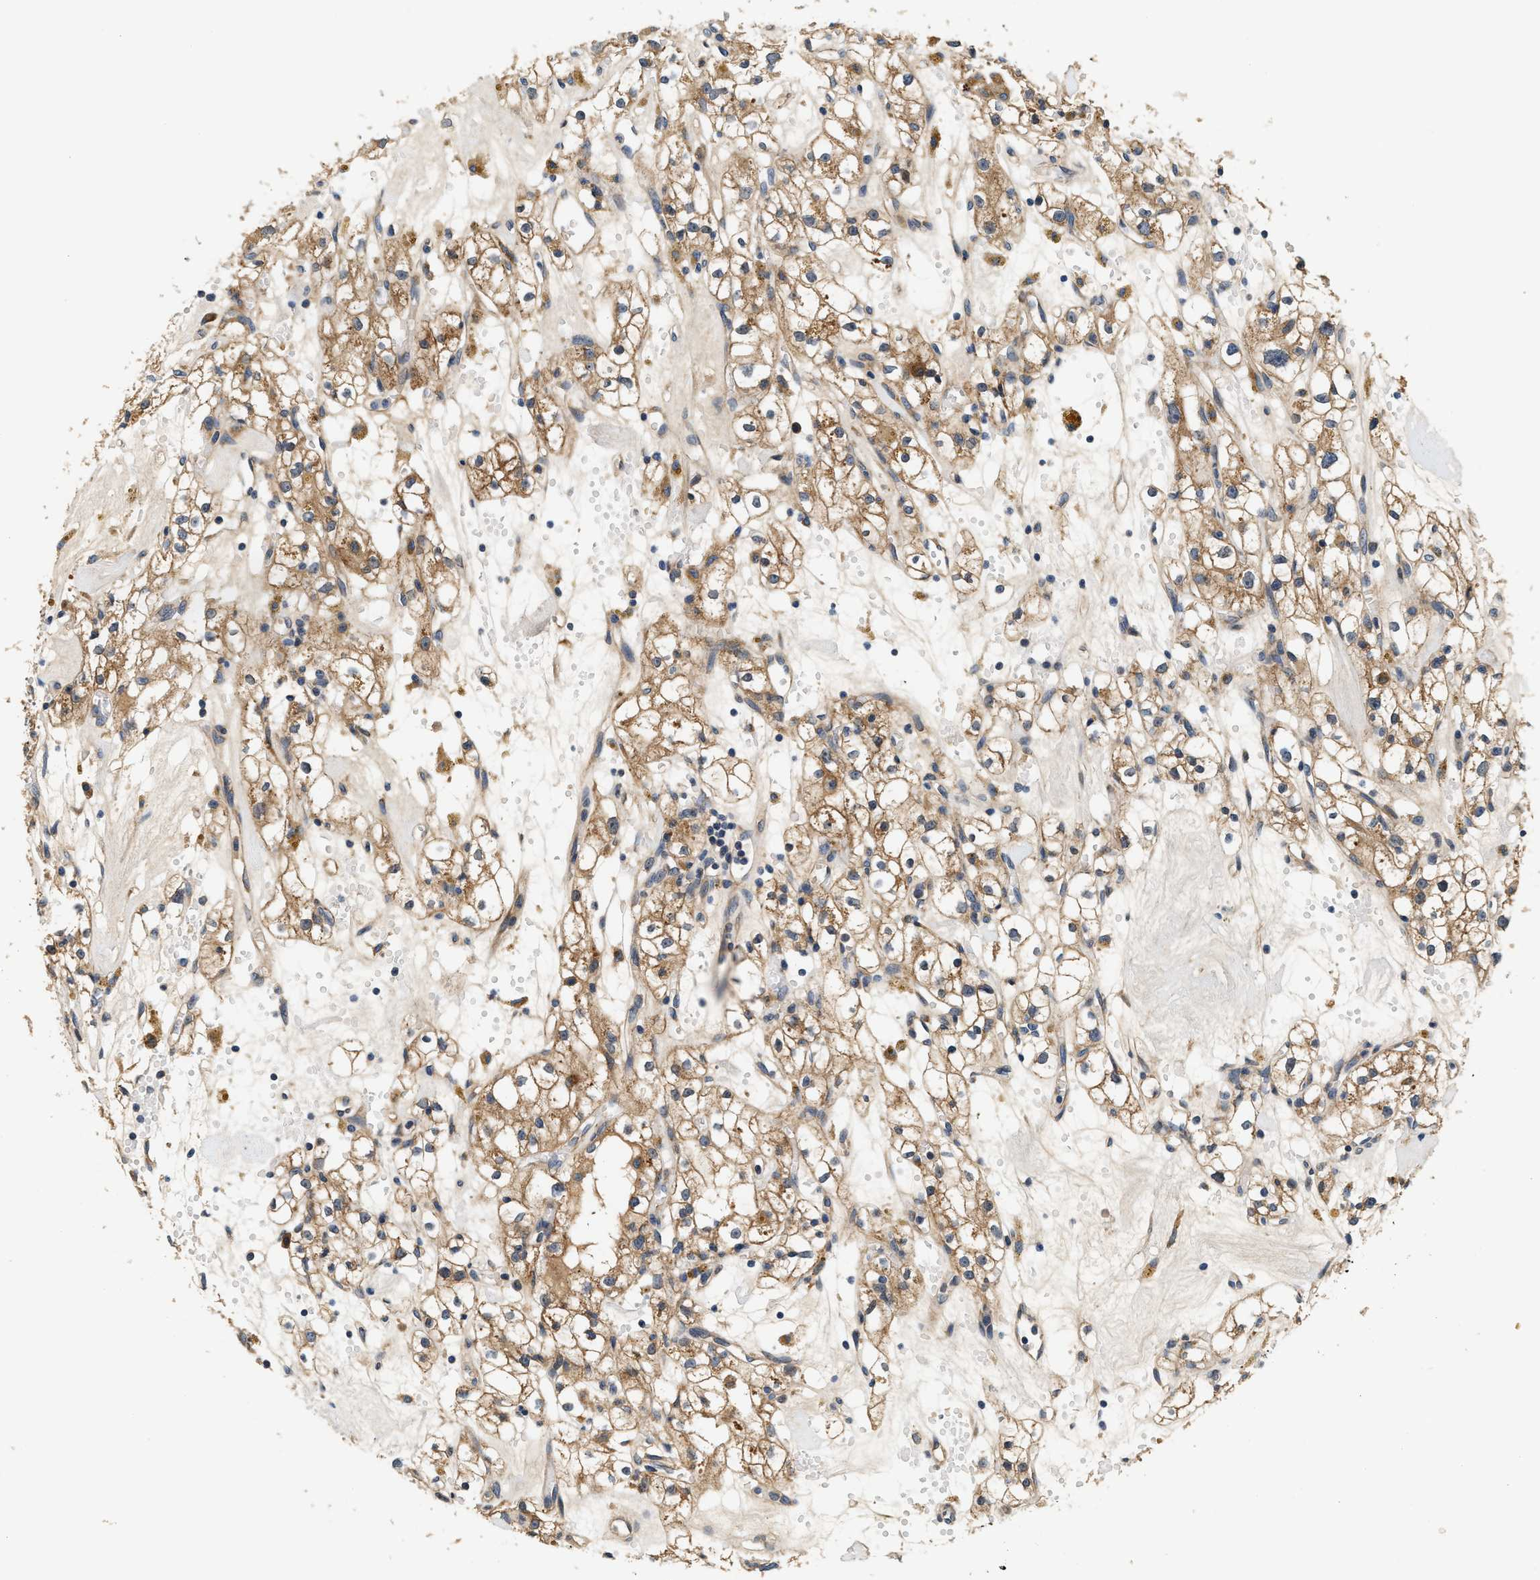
{"staining": {"intensity": "moderate", "quantity": ">75%", "location": "cytoplasmic/membranous"}, "tissue": "renal cancer", "cell_type": "Tumor cells", "image_type": "cancer", "snomed": [{"axis": "morphology", "description": "Adenocarcinoma, NOS"}, {"axis": "topography", "description": "Kidney"}], "caption": "Renal cancer stained for a protein displays moderate cytoplasmic/membranous positivity in tumor cells.", "gene": "DUSP10", "patient": {"sex": "male", "age": 56}}